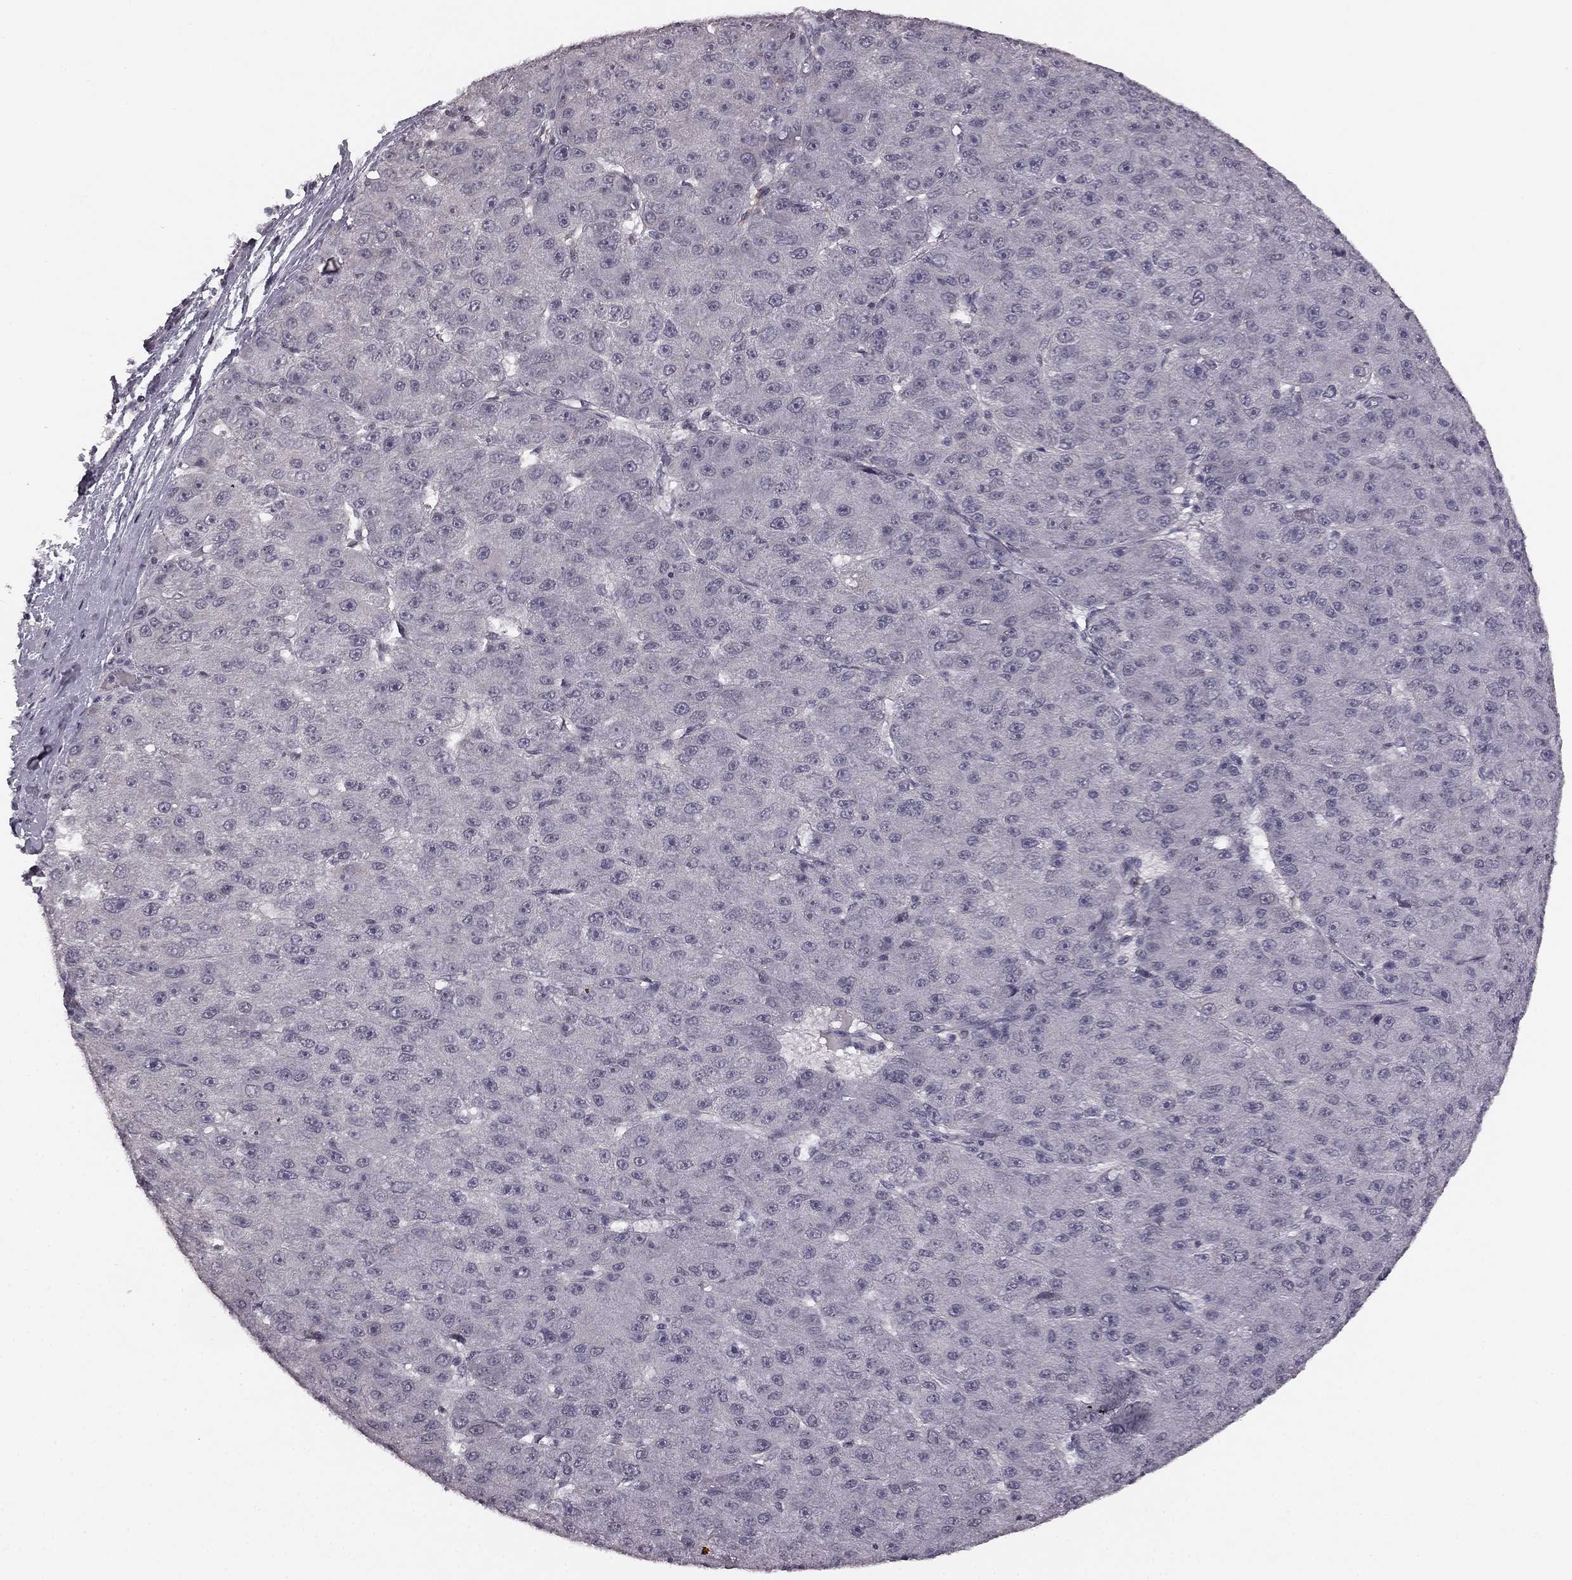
{"staining": {"intensity": "negative", "quantity": "none", "location": "none"}, "tissue": "liver cancer", "cell_type": "Tumor cells", "image_type": "cancer", "snomed": [{"axis": "morphology", "description": "Carcinoma, Hepatocellular, NOS"}, {"axis": "topography", "description": "Liver"}], "caption": "High magnification brightfield microscopy of liver hepatocellular carcinoma stained with DAB (3,3'-diaminobenzidine) (brown) and counterstained with hematoxylin (blue): tumor cells show no significant expression. (DAB immunohistochemistry, high magnification).", "gene": "HCN4", "patient": {"sex": "male", "age": 67}}